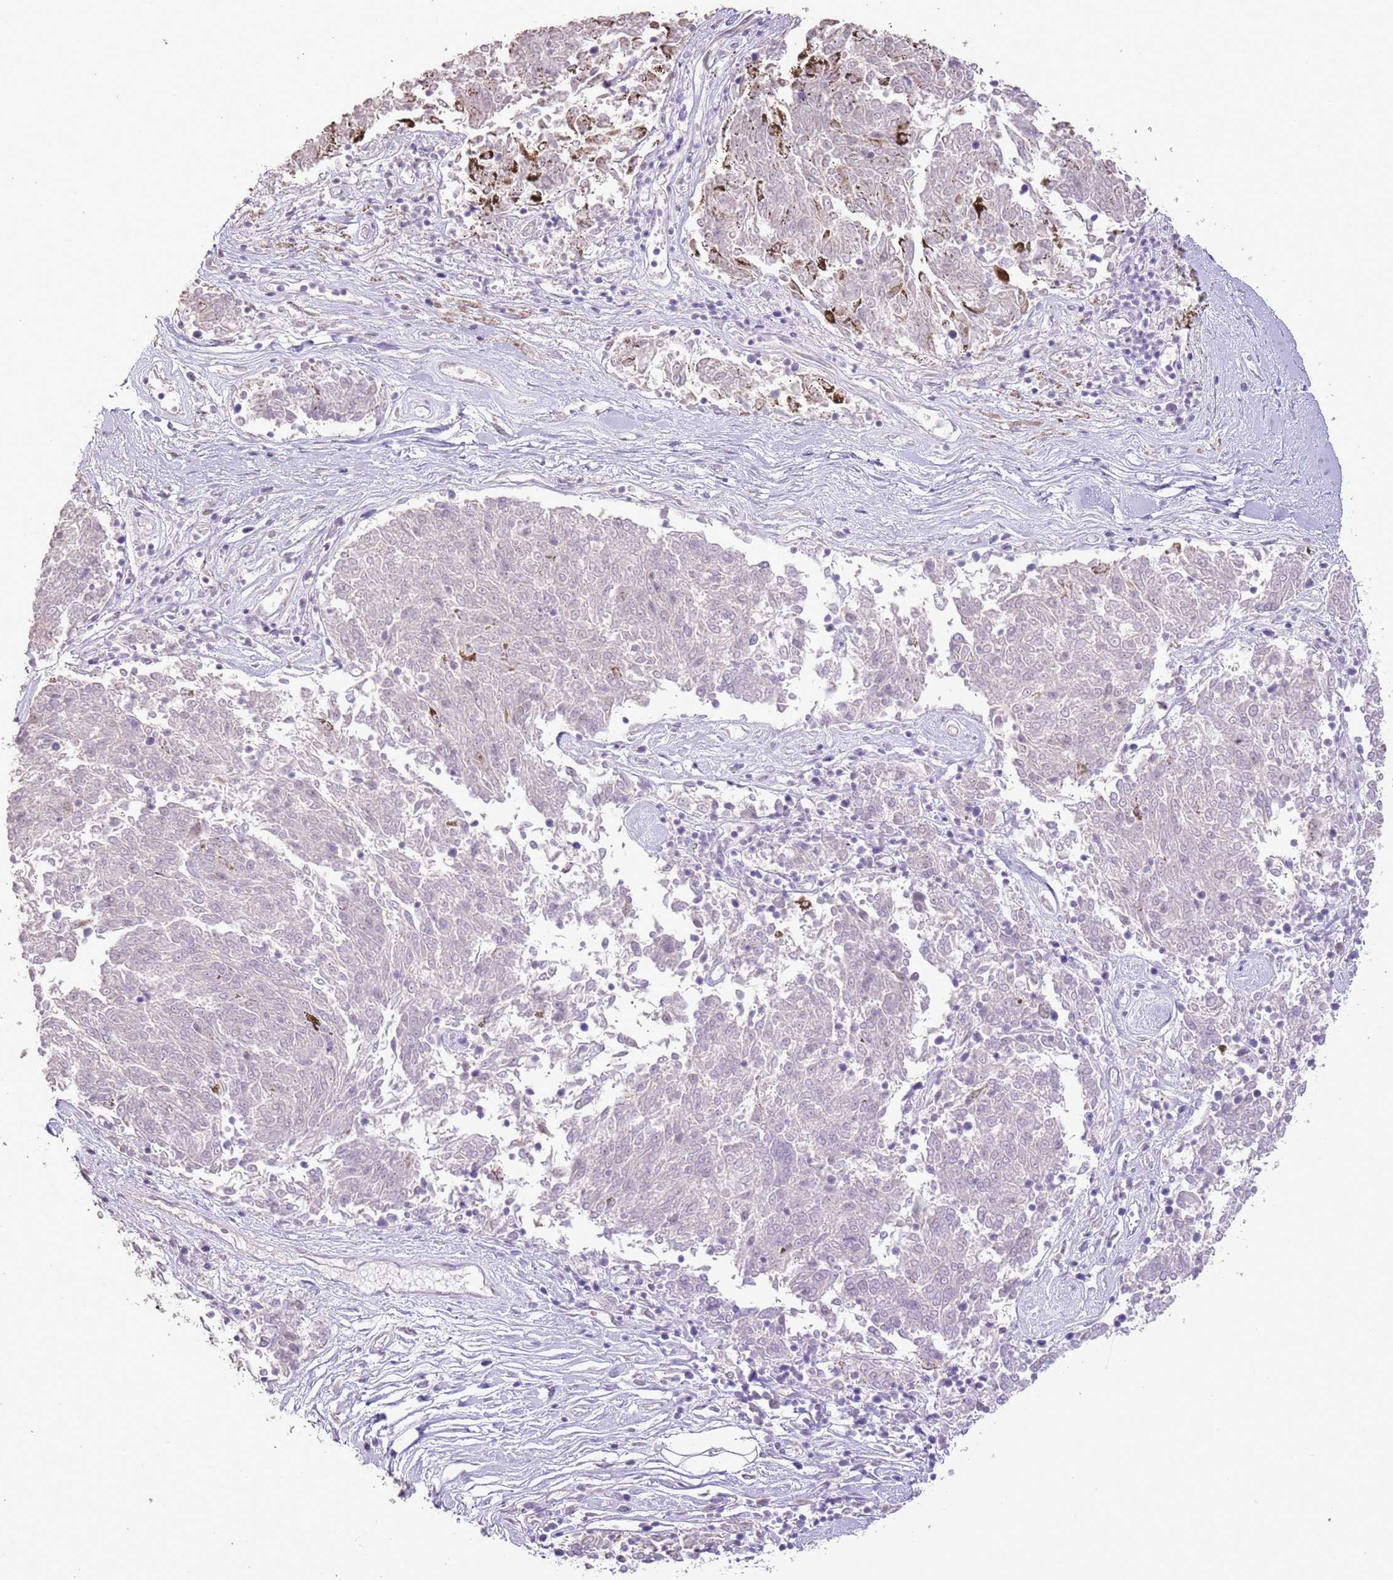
{"staining": {"intensity": "negative", "quantity": "none", "location": "none"}, "tissue": "melanoma", "cell_type": "Tumor cells", "image_type": "cancer", "snomed": [{"axis": "morphology", "description": "Malignant melanoma, NOS"}, {"axis": "topography", "description": "Skin"}], "caption": "Immunohistochemistry histopathology image of neoplastic tissue: melanoma stained with DAB shows no significant protein expression in tumor cells. (DAB (3,3'-diaminobenzidine) IHC visualized using brightfield microscopy, high magnification).", "gene": "GMNN", "patient": {"sex": "female", "age": 72}}